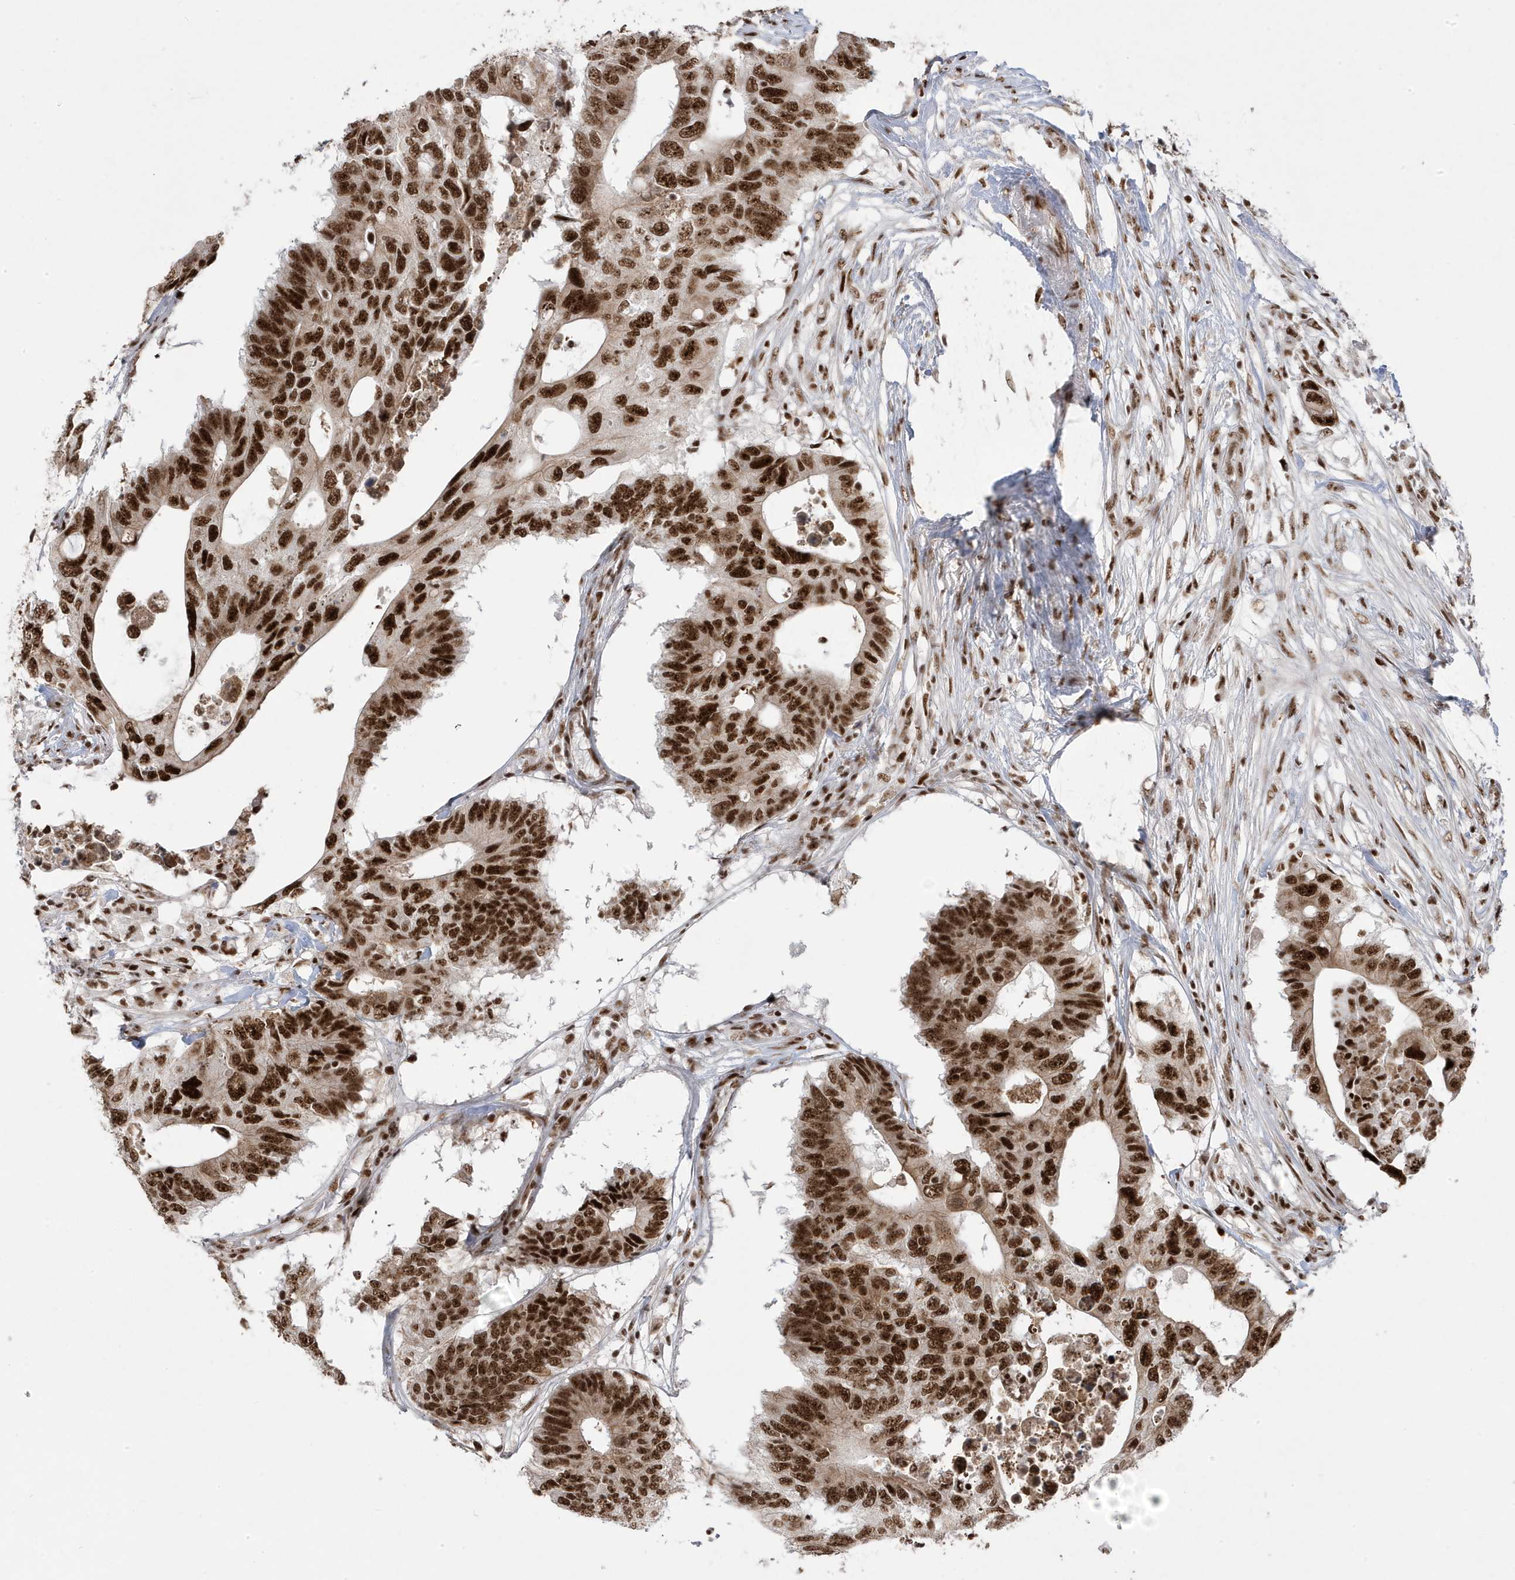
{"staining": {"intensity": "strong", "quantity": ">75%", "location": "nuclear"}, "tissue": "colorectal cancer", "cell_type": "Tumor cells", "image_type": "cancer", "snomed": [{"axis": "morphology", "description": "Adenocarcinoma, NOS"}, {"axis": "topography", "description": "Colon"}], "caption": "Colorectal cancer (adenocarcinoma) stained for a protein reveals strong nuclear positivity in tumor cells.", "gene": "MTREX", "patient": {"sex": "male", "age": 71}}